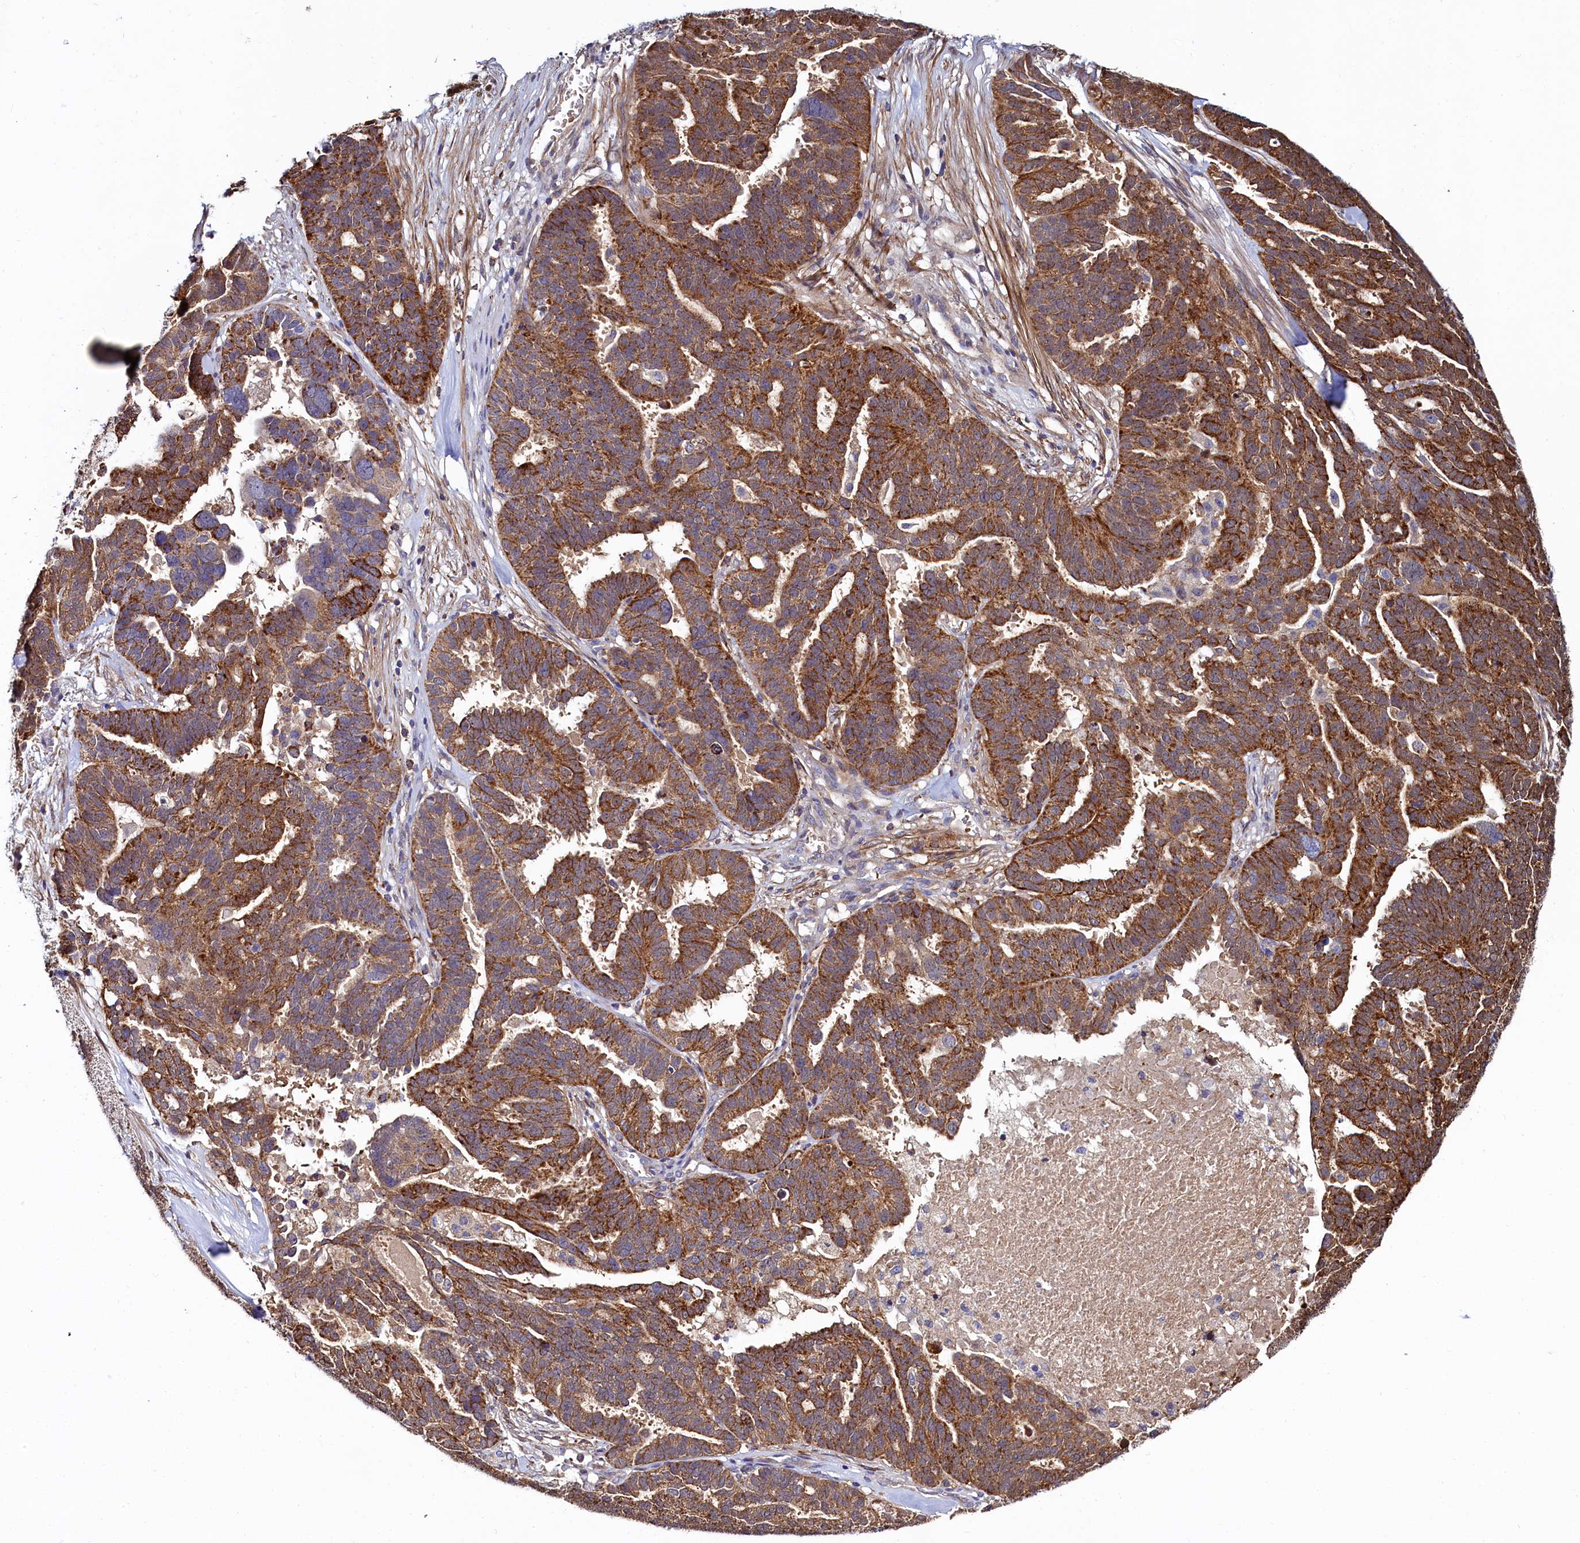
{"staining": {"intensity": "strong", "quantity": ">75%", "location": "cytoplasmic/membranous"}, "tissue": "ovarian cancer", "cell_type": "Tumor cells", "image_type": "cancer", "snomed": [{"axis": "morphology", "description": "Cystadenocarcinoma, serous, NOS"}, {"axis": "topography", "description": "Ovary"}], "caption": "Ovarian cancer (serous cystadenocarcinoma) stained with DAB immunohistochemistry (IHC) demonstrates high levels of strong cytoplasmic/membranous expression in about >75% of tumor cells.", "gene": "ASTE1", "patient": {"sex": "female", "age": 59}}